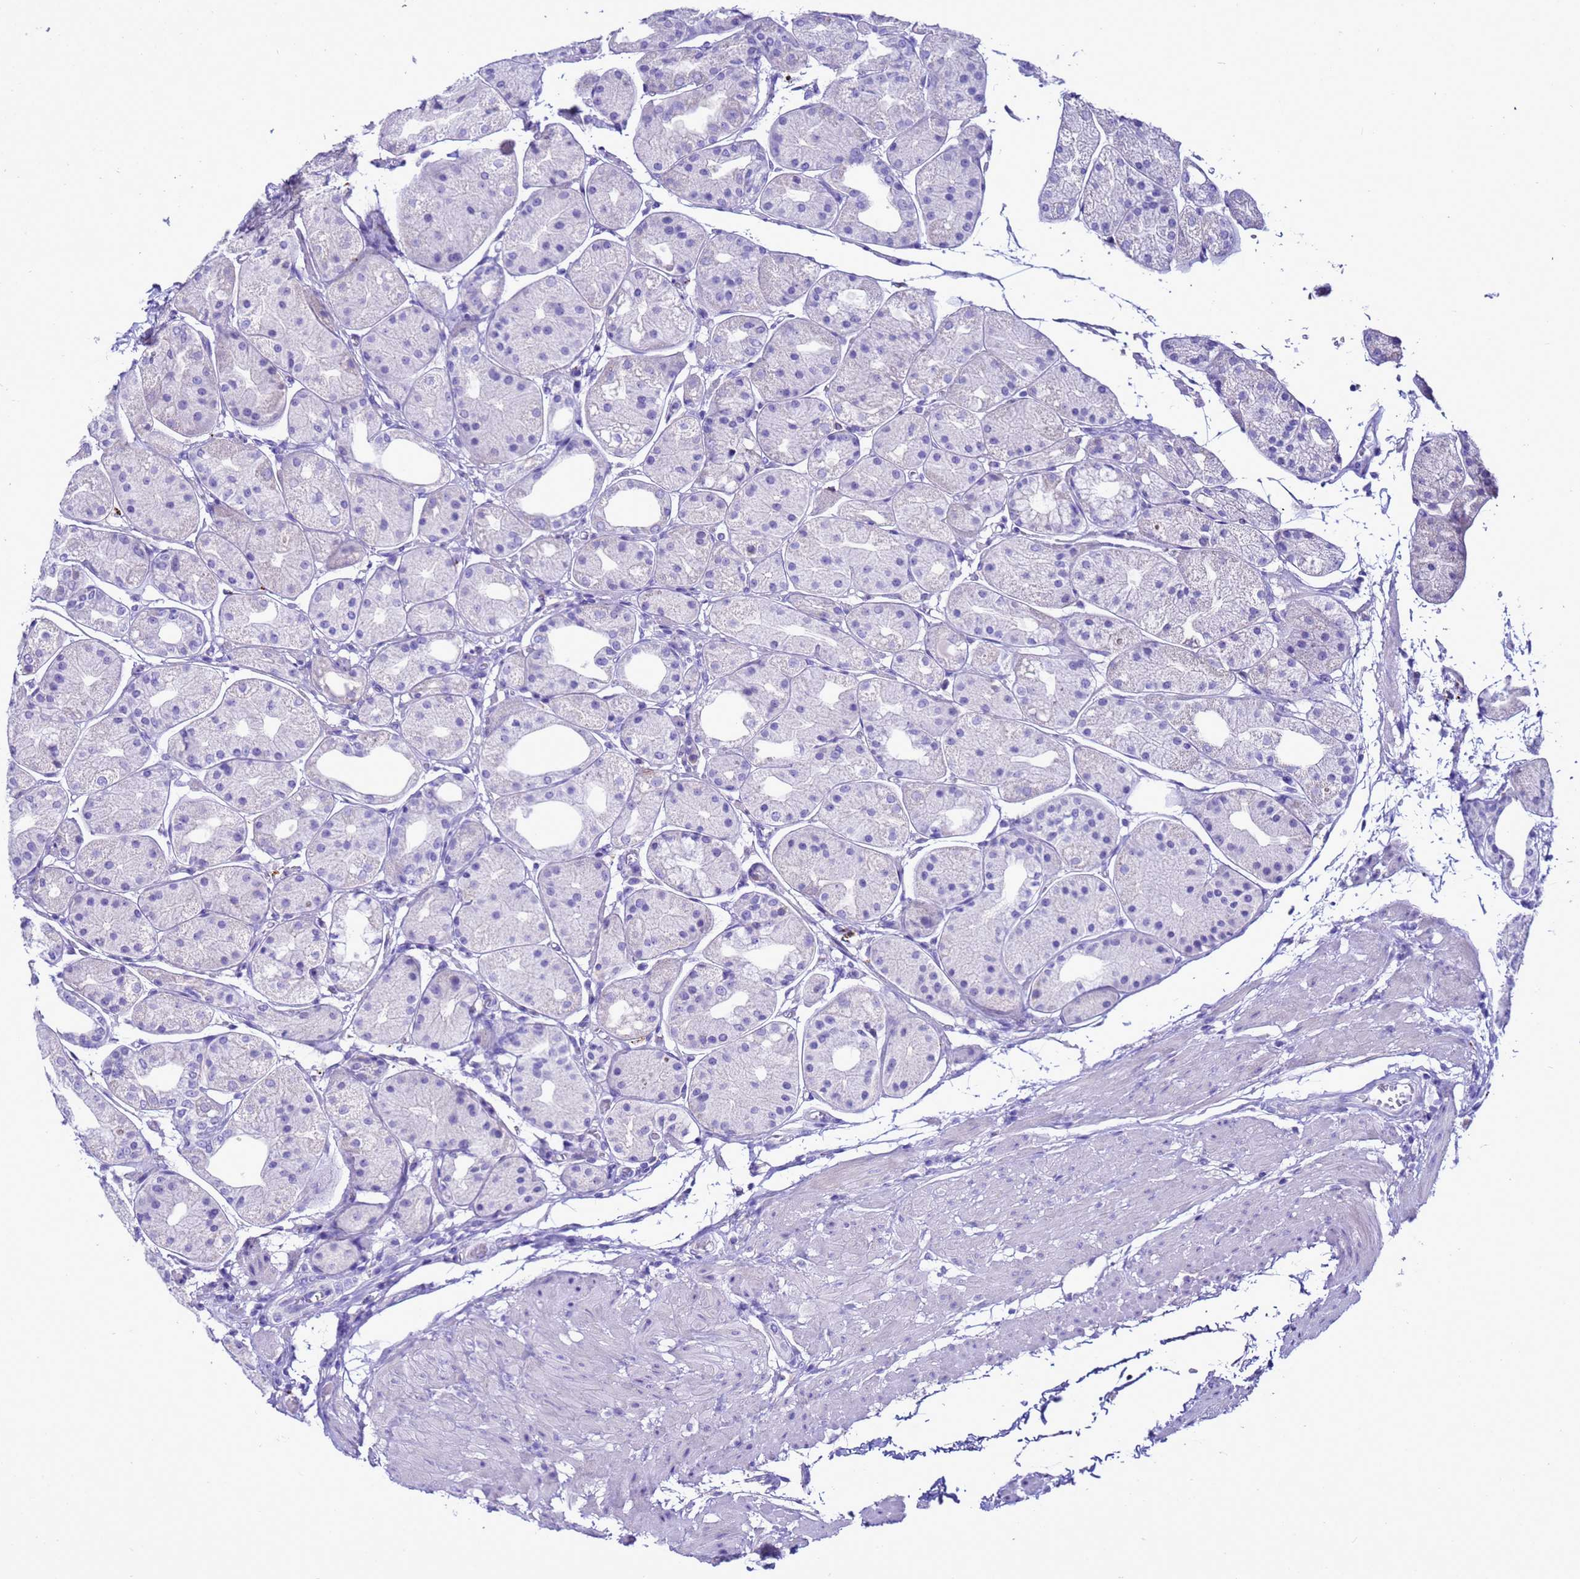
{"staining": {"intensity": "negative", "quantity": "none", "location": "none"}, "tissue": "stomach", "cell_type": "Glandular cells", "image_type": "normal", "snomed": [{"axis": "morphology", "description": "Normal tissue, NOS"}, {"axis": "topography", "description": "Stomach, upper"}], "caption": "The image exhibits no significant expression in glandular cells of stomach.", "gene": "BEST2", "patient": {"sex": "male", "age": 72}}